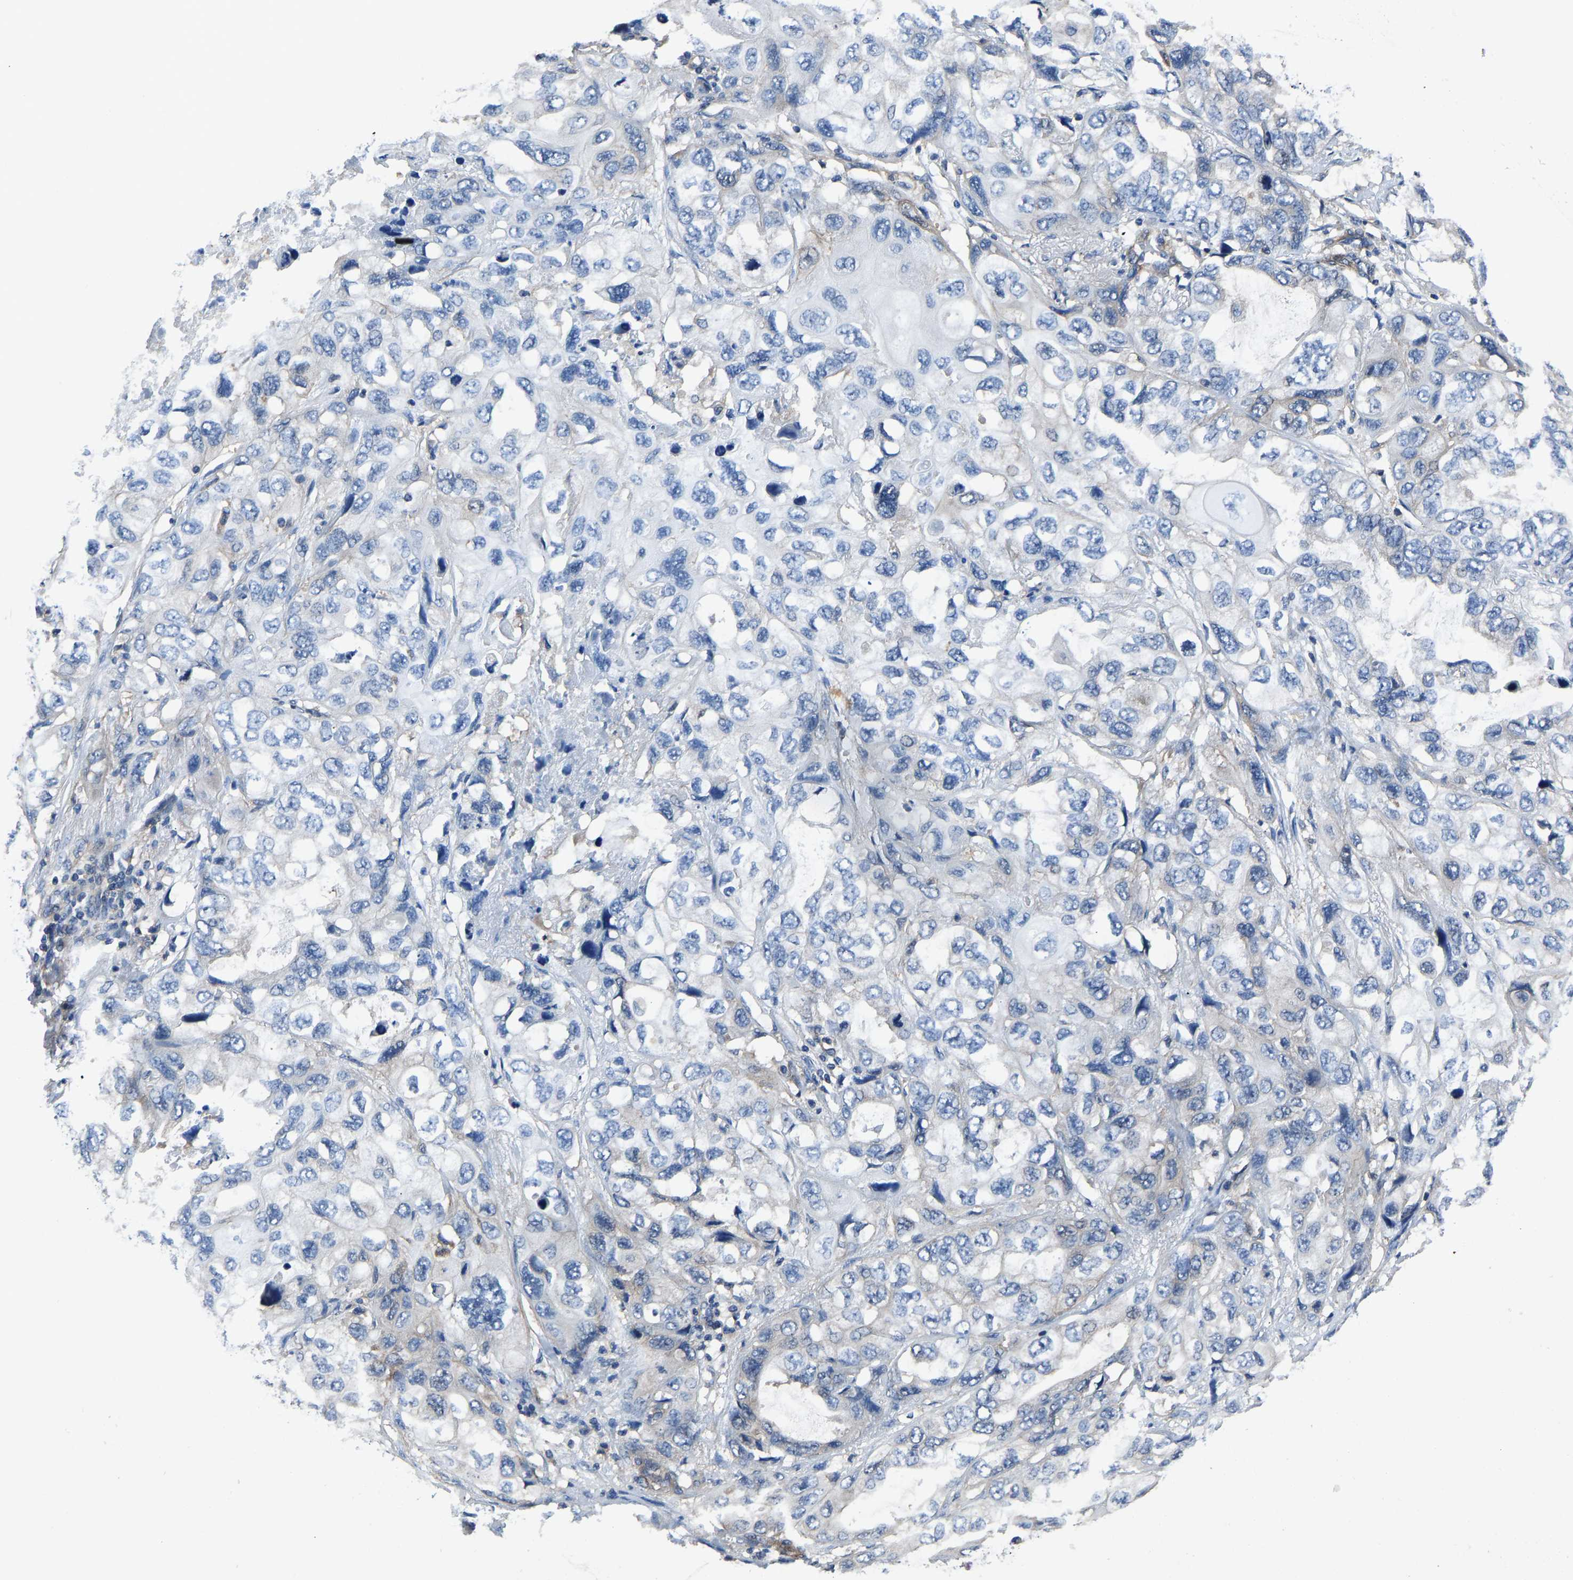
{"staining": {"intensity": "negative", "quantity": "none", "location": "none"}, "tissue": "lung cancer", "cell_type": "Tumor cells", "image_type": "cancer", "snomed": [{"axis": "morphology", "description": "Squamous cell carcinoma, NOS"}, {"axis": "topography", "description": "Lung"}], "caption": "Tumor cells are negative for brown protein staining in lung cancer.", "gene": "PRKAR1A", "patient": {"sex": "female", "age": 73}}